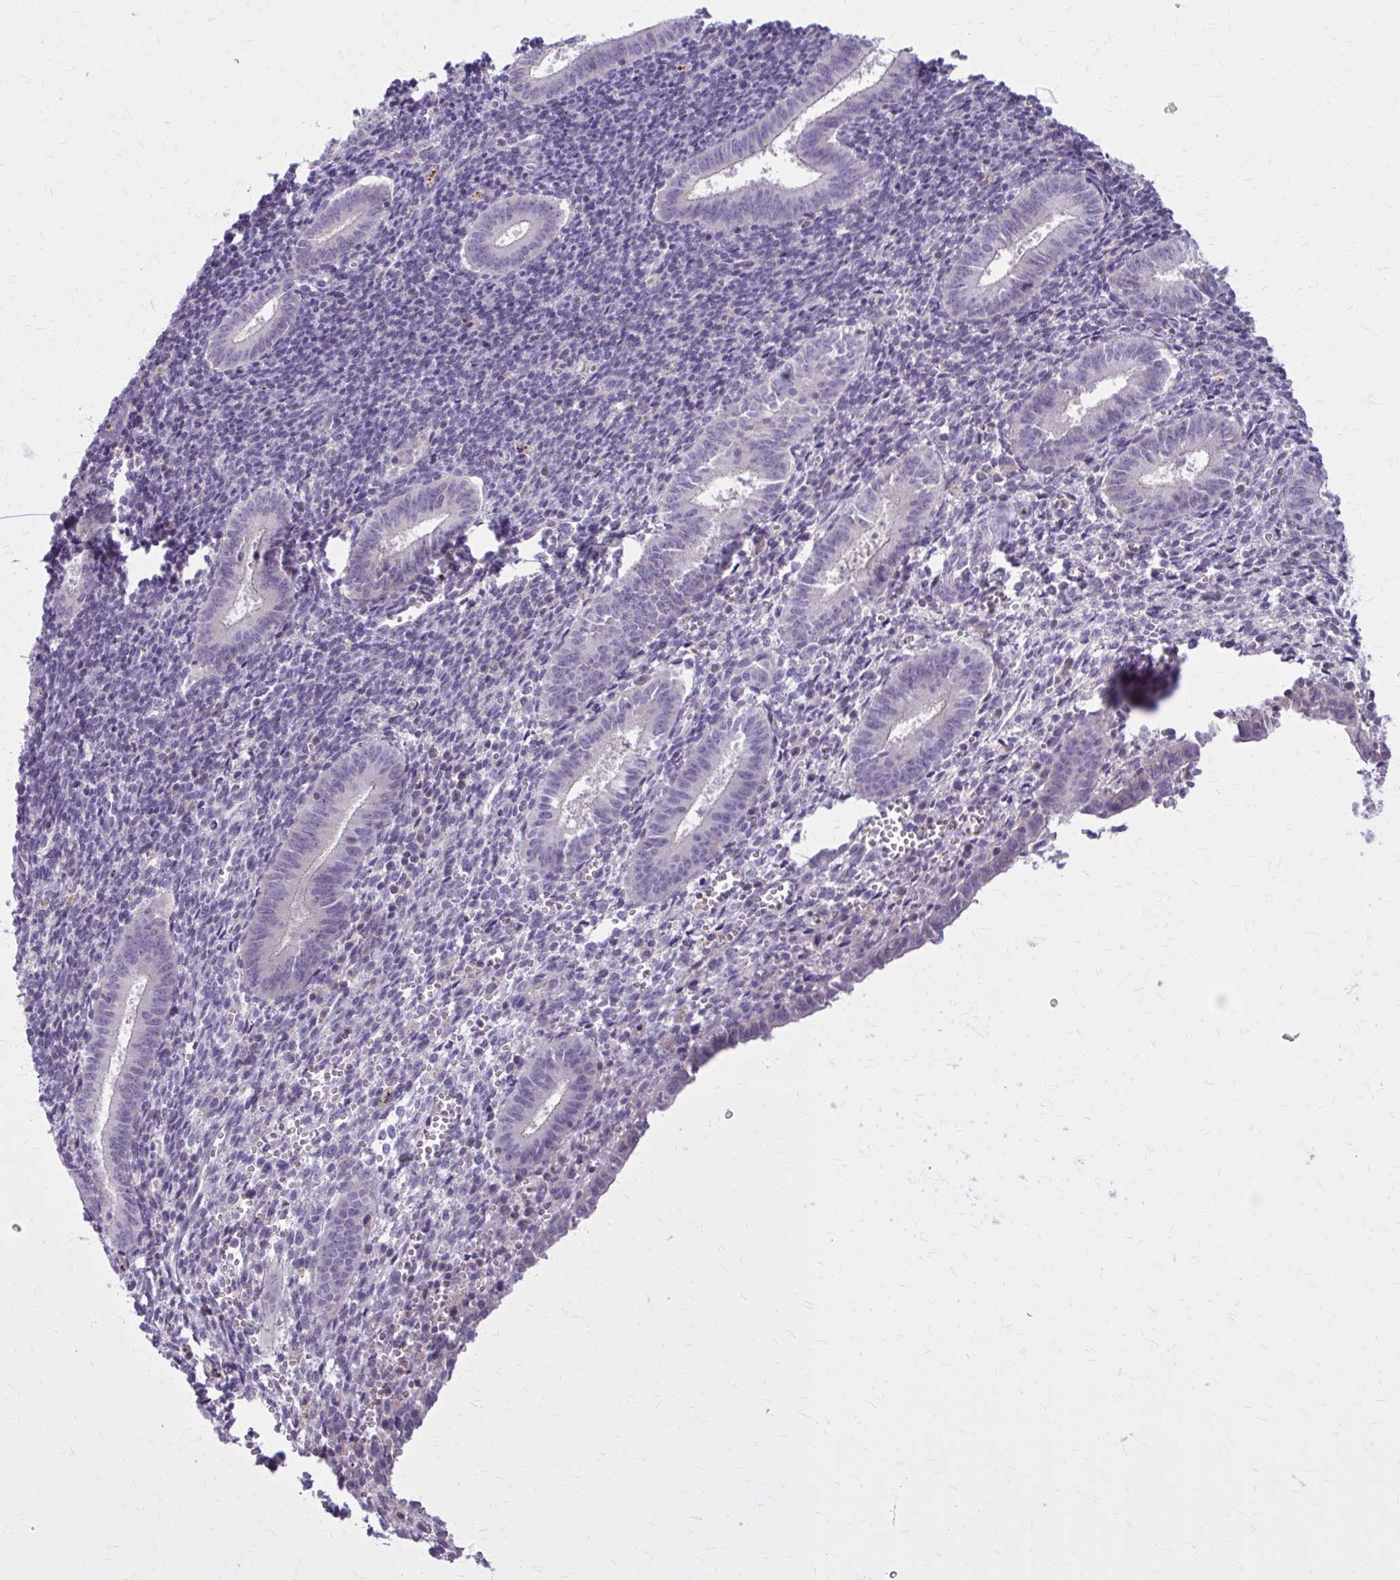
{"staining": {"intensity": "negative", "quantity": "none", "location": "none"}, "tissue": "endometrium", "cell_type": "Cells in endometrial stroma", "image_type": "normal", "snomed": [{"axis": "morphology", "description": "Normal tissue, NOS"}, {"axis": "topography", "description": "Endometrium"}], "caption": "A histopathology image of human endometrium is negative for staining in cells in endometrial stroma. (Stains: DAB immunohistochemistry (IHC) with hematoxylin counter stain, Microscopy: brightfield microscopy at high magnification).", "gene": "OR4A47", "patient": {"sex": "female", "age": 25}}